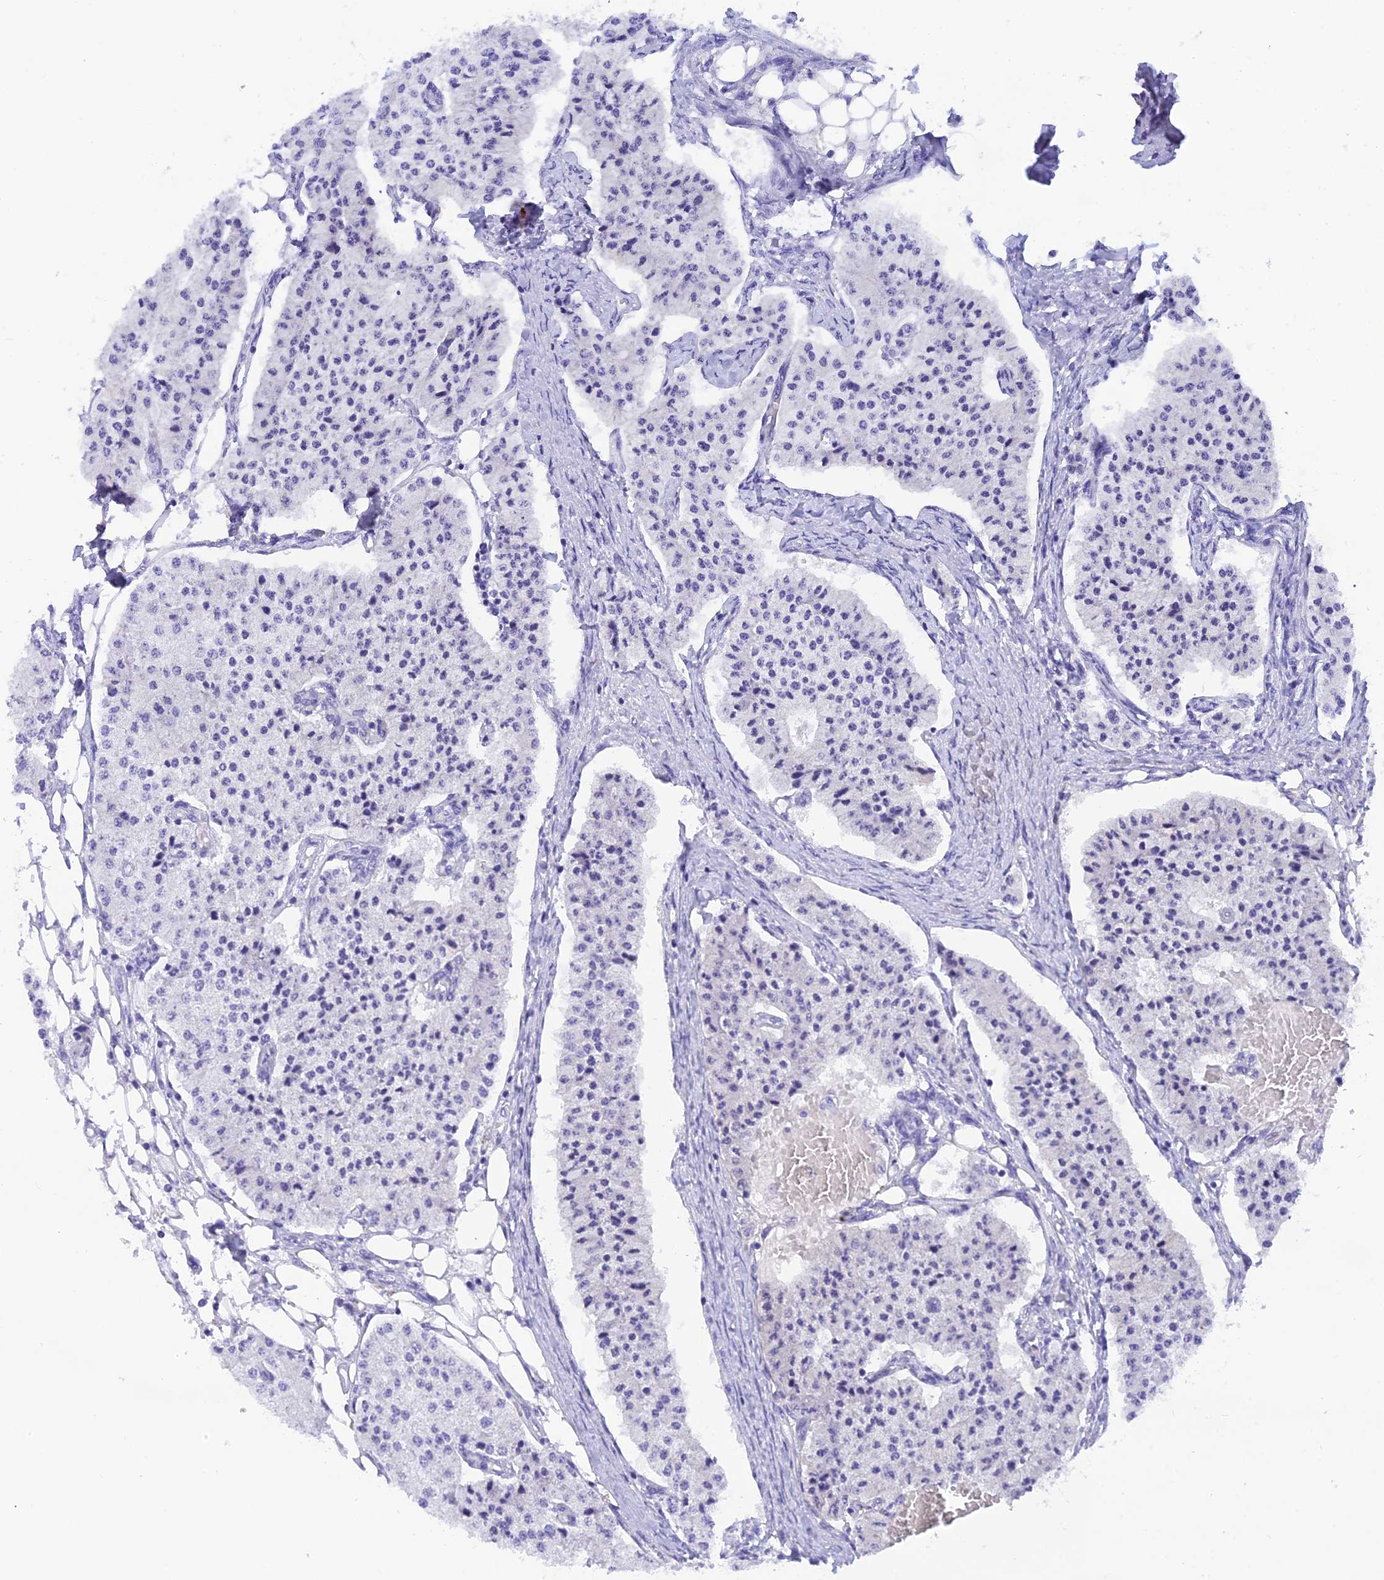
{"staining": {"intensity": "negative", "quantity": "none", "location": "none"}, "tissue": "carcinoid", "cell_type": "Tumor cells", "image_type": "cancer", "snomed": [{"axis": "morphology", "description": "Carcinoid, malignant, NOS"}, {"axis": "topography", "description": "Colon"}], "caption": "IHC of malignant carcinoid shows no positivity in tumor cells. Brightfield microscopy of immunohistochemistry stained with DAB (brown) and hematoxylin (blue), captured at high magnification.", "gene": "KDELR3", "patient": {"sex": "female", "age": 52}}